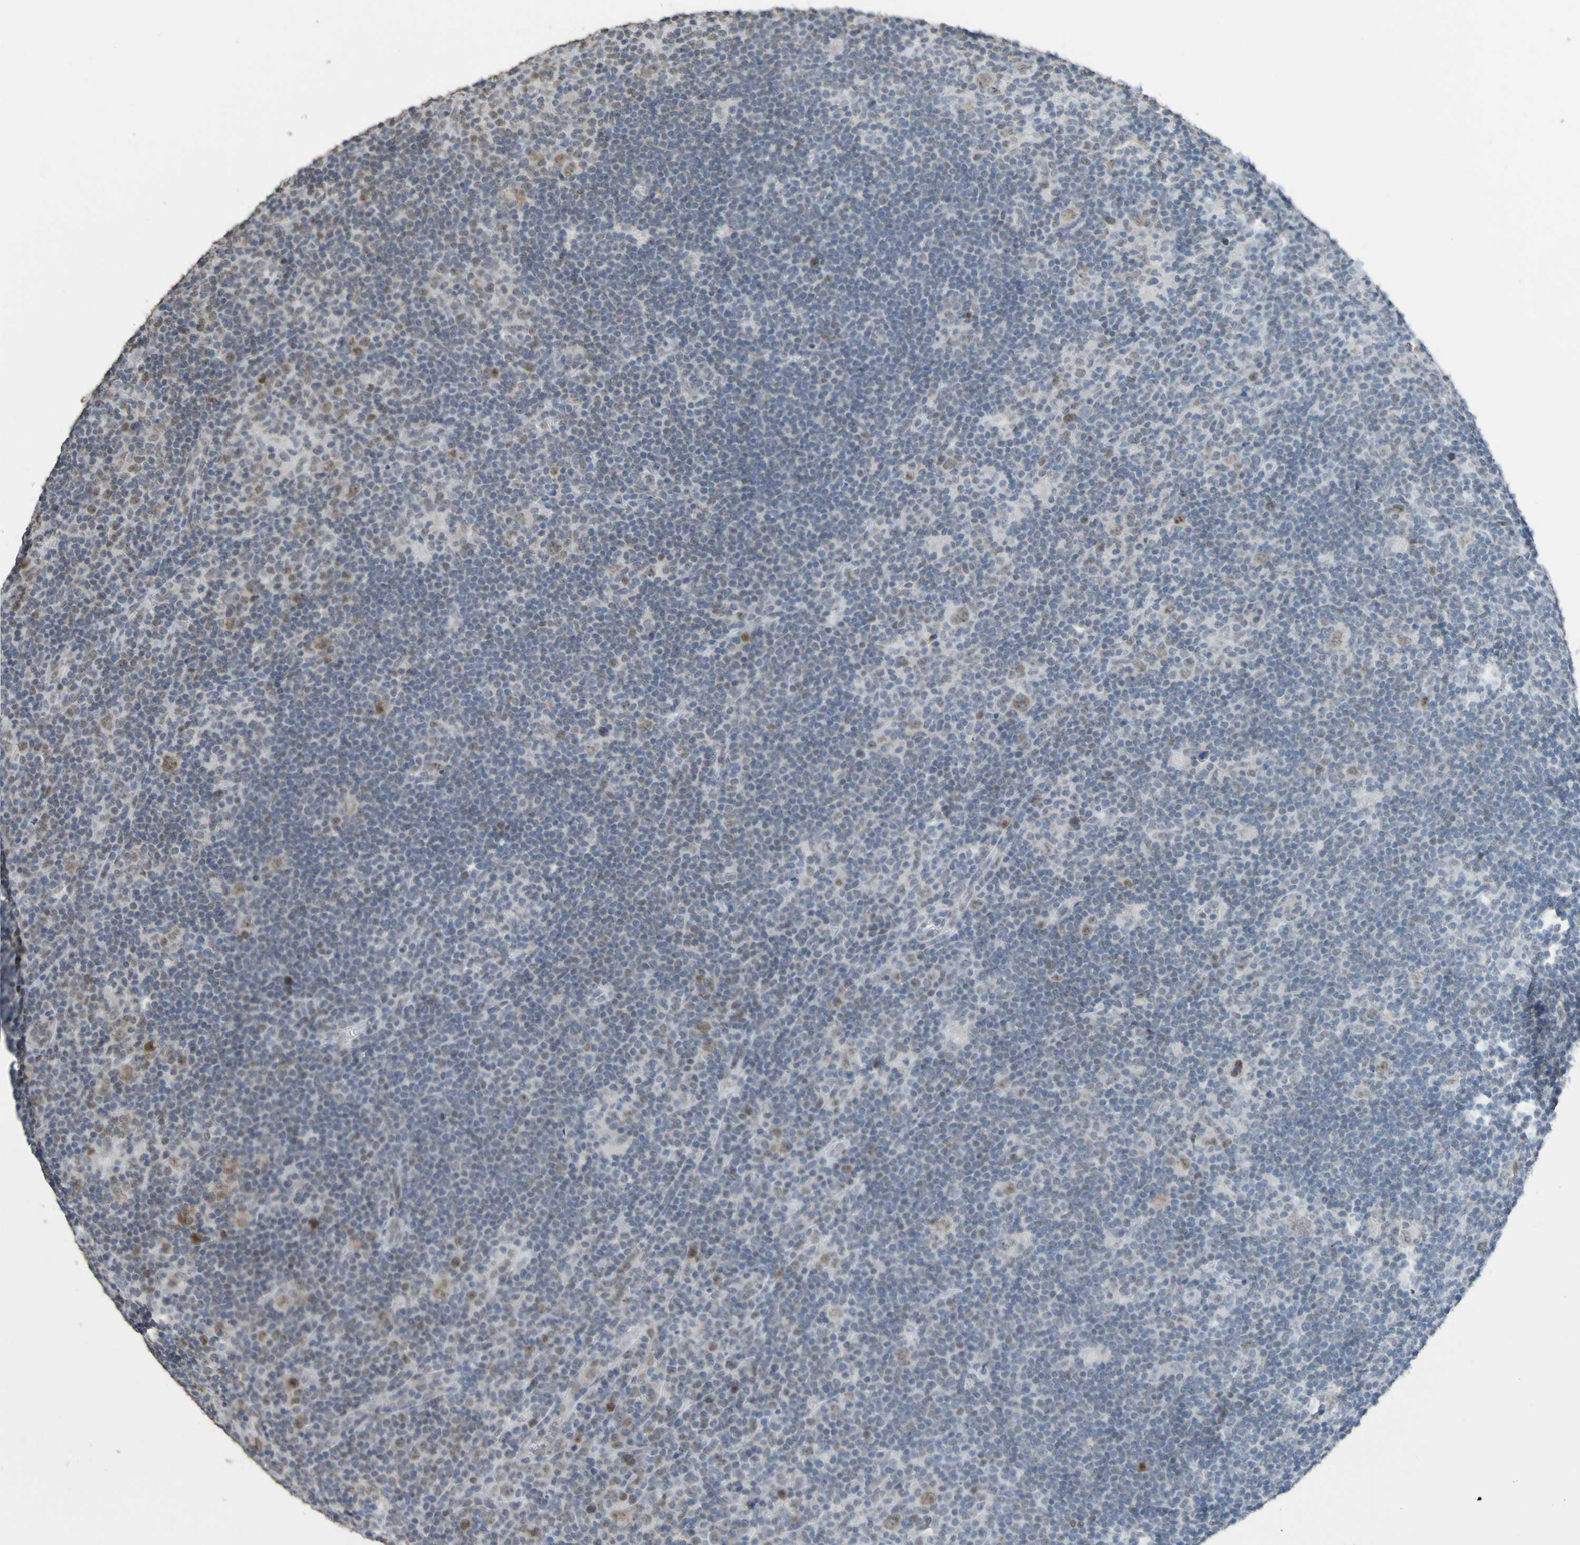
{"staining": {"intensity": "weak", "quantity": ">75%", "location": "nuclear"}, "tissue": "lymphoma", "cell_type": "Tumor cells", "image_type": "cancer", "snomed": [{"axis": "morphology", "description": "Hodgkin's disease, NOS"}, {"axis": "topography", "description": "Lymph node"}], "caption": "High-power microscopy captured an IHC image of lymphoma, revealing weak nuclear positivity in about >75% of tumor cells.", "gene": "ALKBH2", "patient": {"sex": "female", "age": 57}}